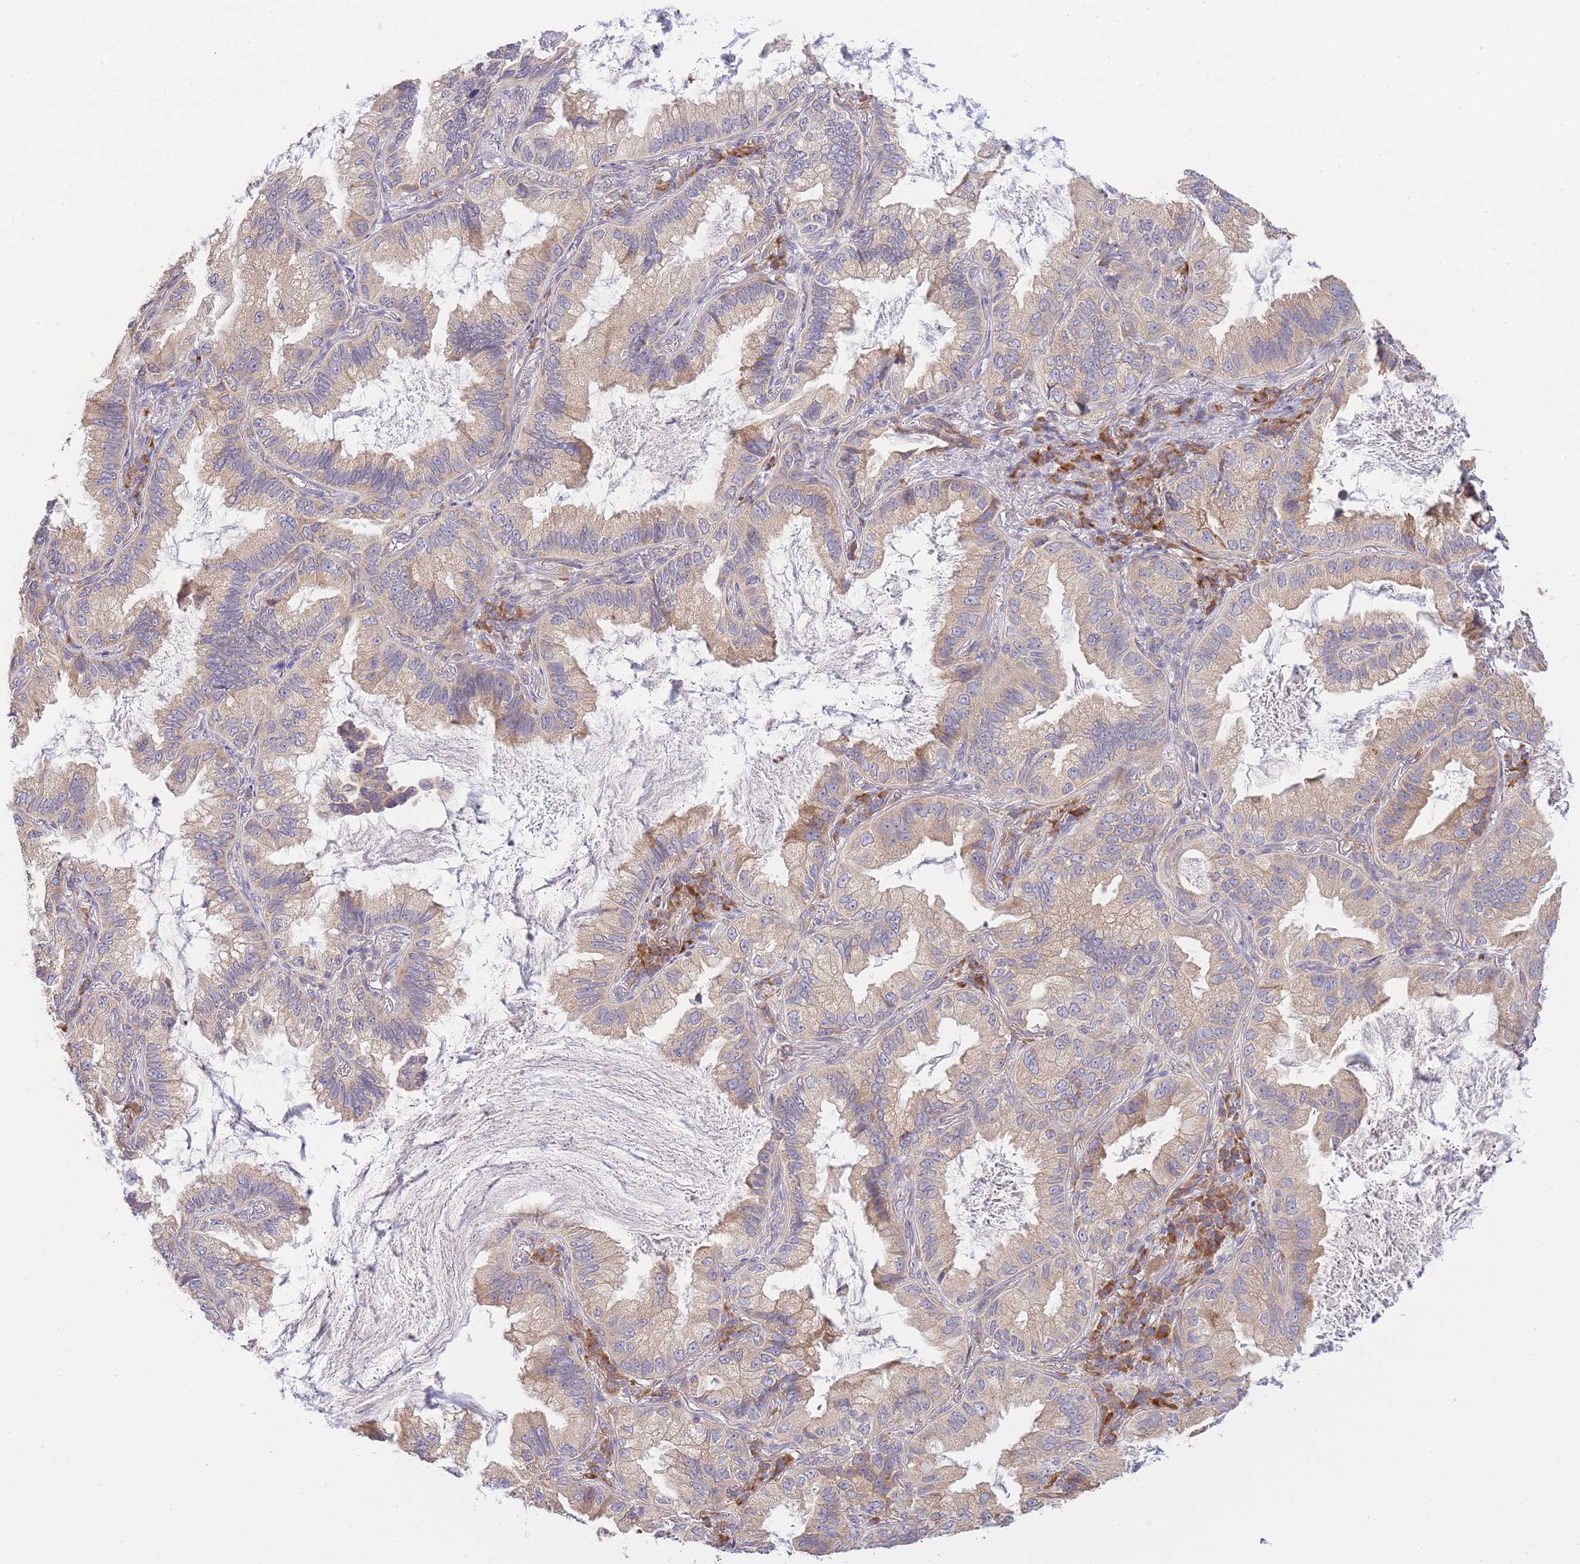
{"staining": {"intensity": "moderate", "quantity": ">75%", "location": "cytoplasmic/membranous"}, "tissue": "lung cancer", "cell_type": "Tumor cells", "image_type": "cancer", "snomed": [{"axis": "morphology", "description": "Adenocarcinoma, NOS"}, {"axis": "topography", "description": "Lung"}], "caption": "Tumor cells reveal medium levels of moderate cytoplasmic/membranous staining in approximately >75% of cells in human lung cancer (adenocarcinoma). The staining was performed using DAB (3,3'-diaminobenzidine) to visualize the protein expression in brown, while the nuclei were stained in blue with hematoxylin (Magnification: 20x).", "gene": "BEX1", "patient": {"sex": "female", "age": 69}}